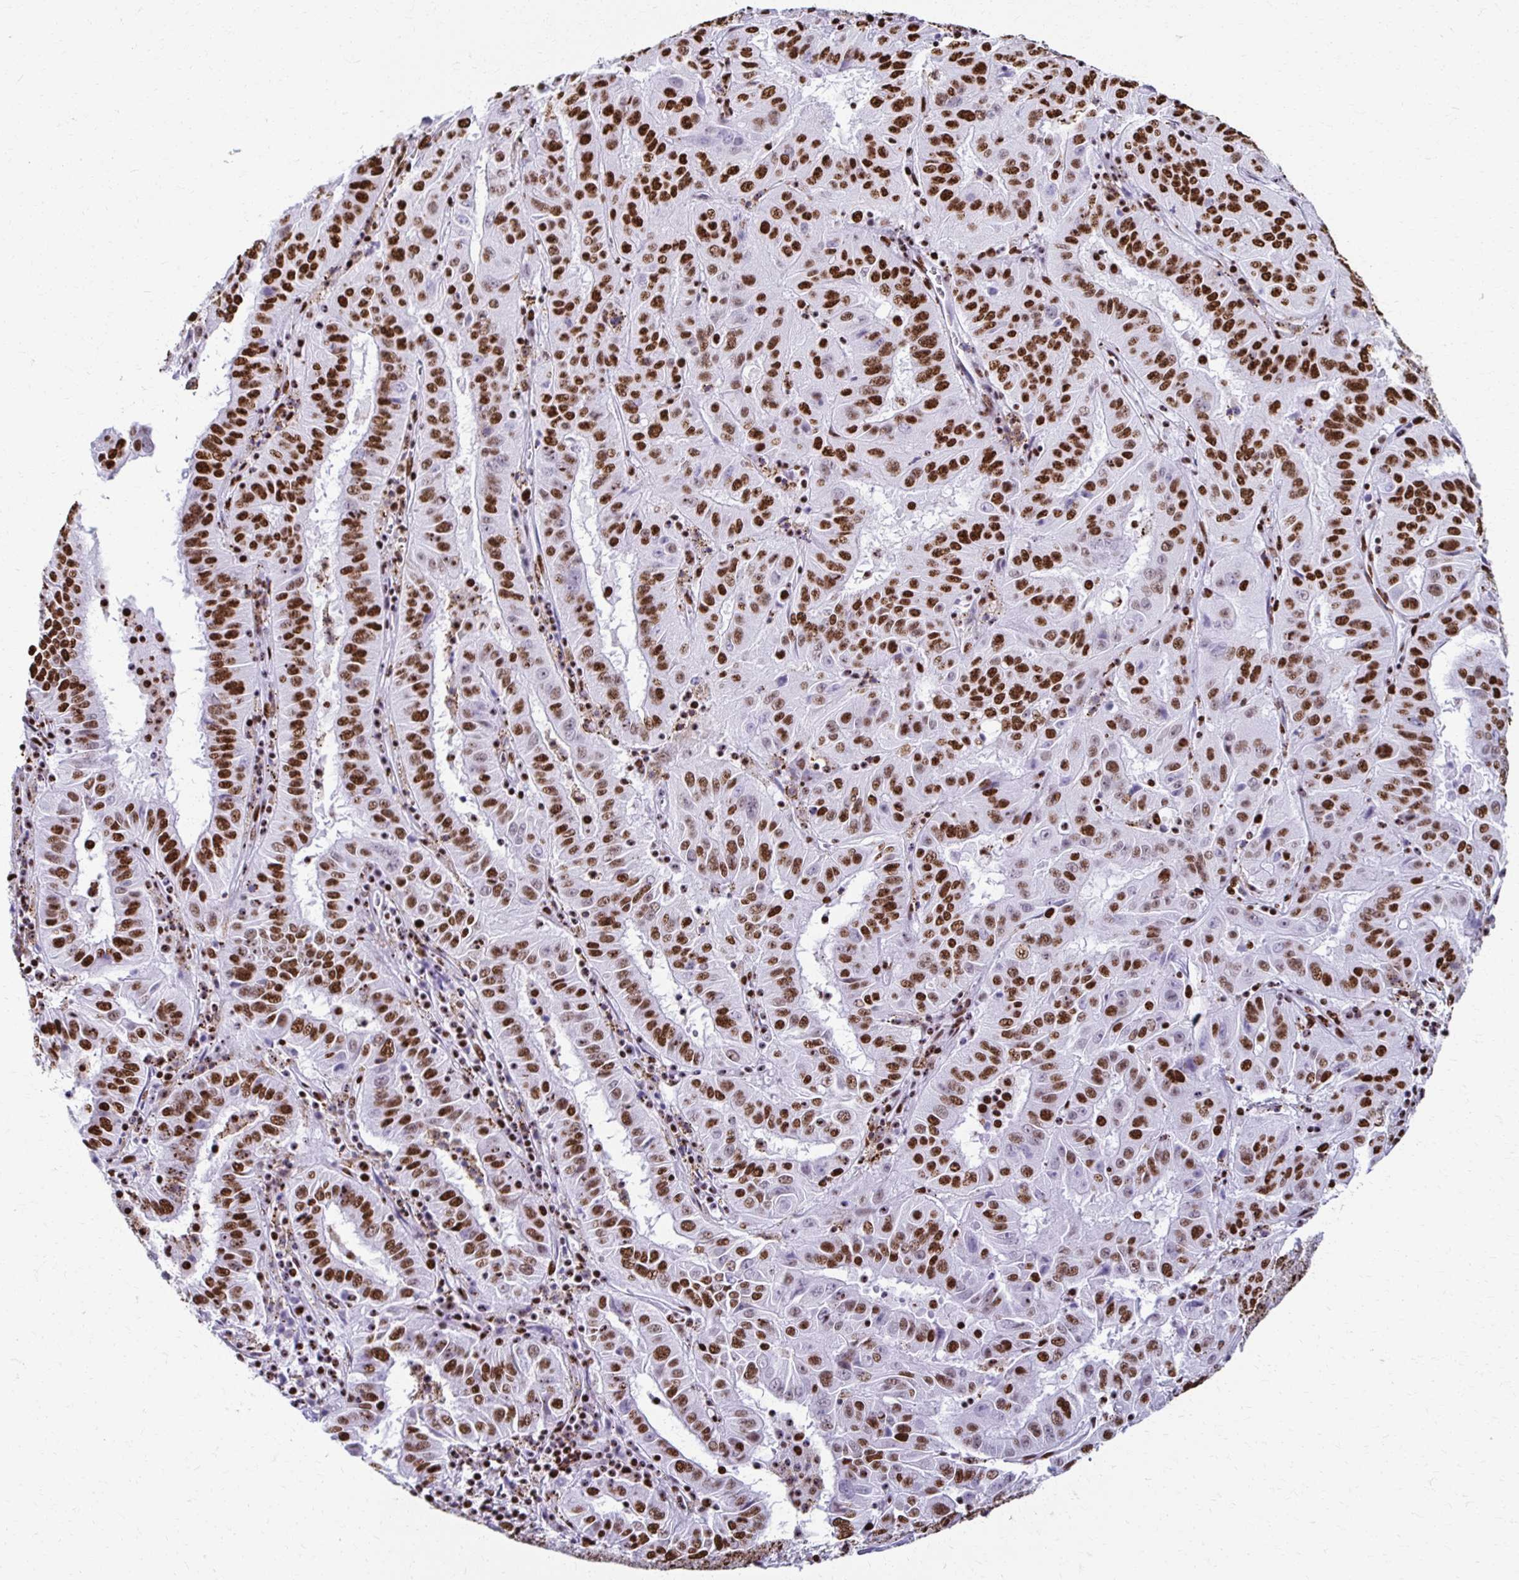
{"staining": {"intensity": "strong", "quantity": ">75%", "location": "nuclear"}, "tissue": "pancreatic cancer", "cell_type": "Tumor cells", "image_type": "cancer", "snomed": [{"axis": "morphology", "description": "Adenocarcinoma, NOS"}, {"axis": "topography", "description": "Pancreas"}], "caption": "DAB immunohistochemical staining of pancreatic cancer (adenocarcinoma) reveals strong nuclear protein positivity in approximately >75% of tumor cells. (DAB (3,3'-diaminobenzidine) IHC with brightfield microscopy, high magnification).", "gene": "NONO", "patient": {"sex": "male", "age": 63}}